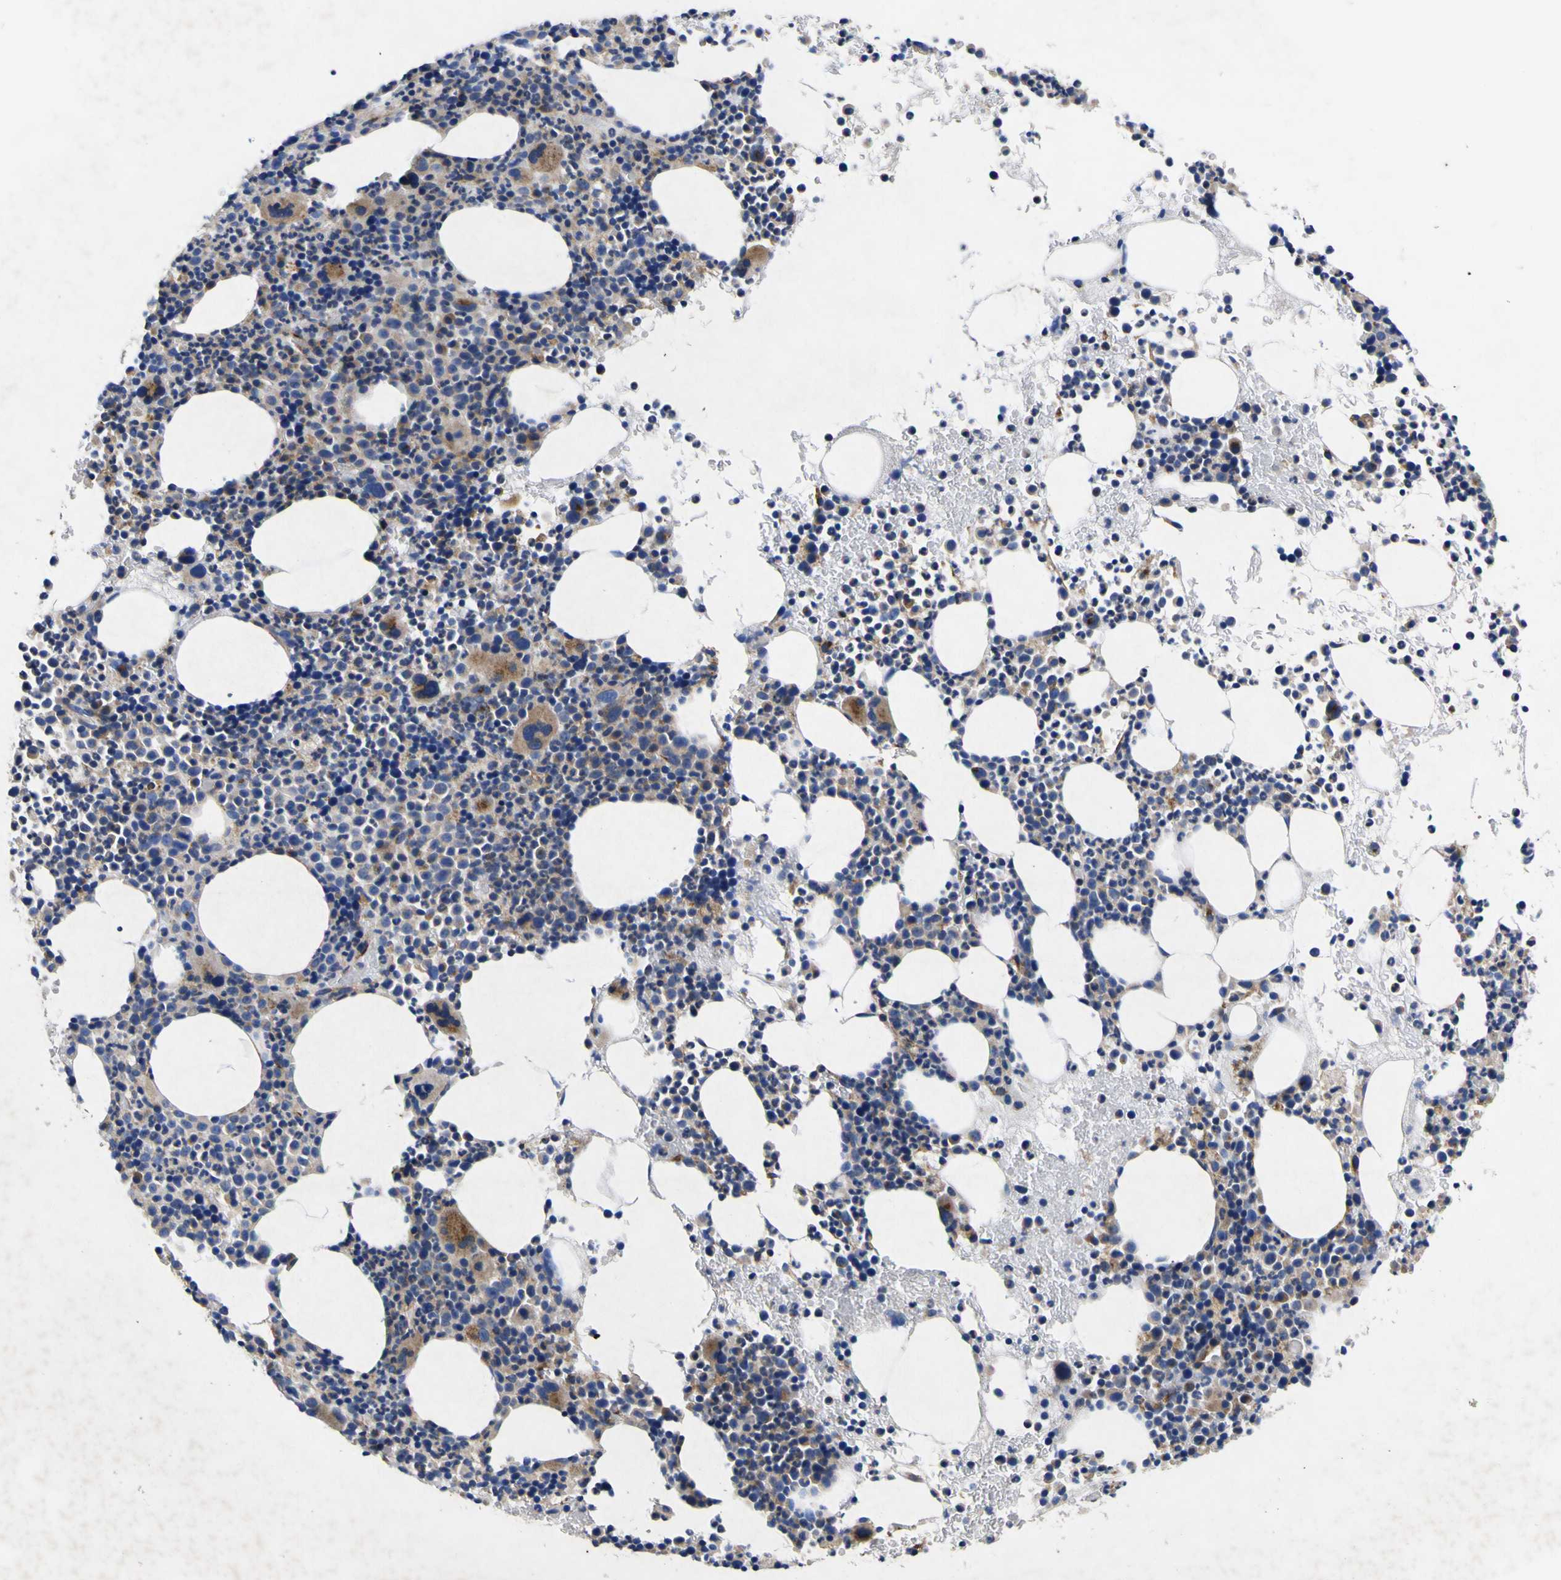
{"staining": {"intensity": "weak", "quantity": ">75%", "location": "cytoplasmic/membranous"}, "tissue": "bone marrow", "cell_type": "Hematopoietic cells", "image_type": "normal", "snomed": [{"axis": "morphology", "description": "Normal tissue, NOS"}, {"axis": "topography", "description": "Bone marrow"}], "caption": "High-power microscopy captured an IHC micrograph of unremarkable bone marrow, revealing weak cytoplasmic/membranous positivity in approximately >75% of hematopoietic cells.", "gene": "COA1", "patient": {"sex": "male", "age": 54}}